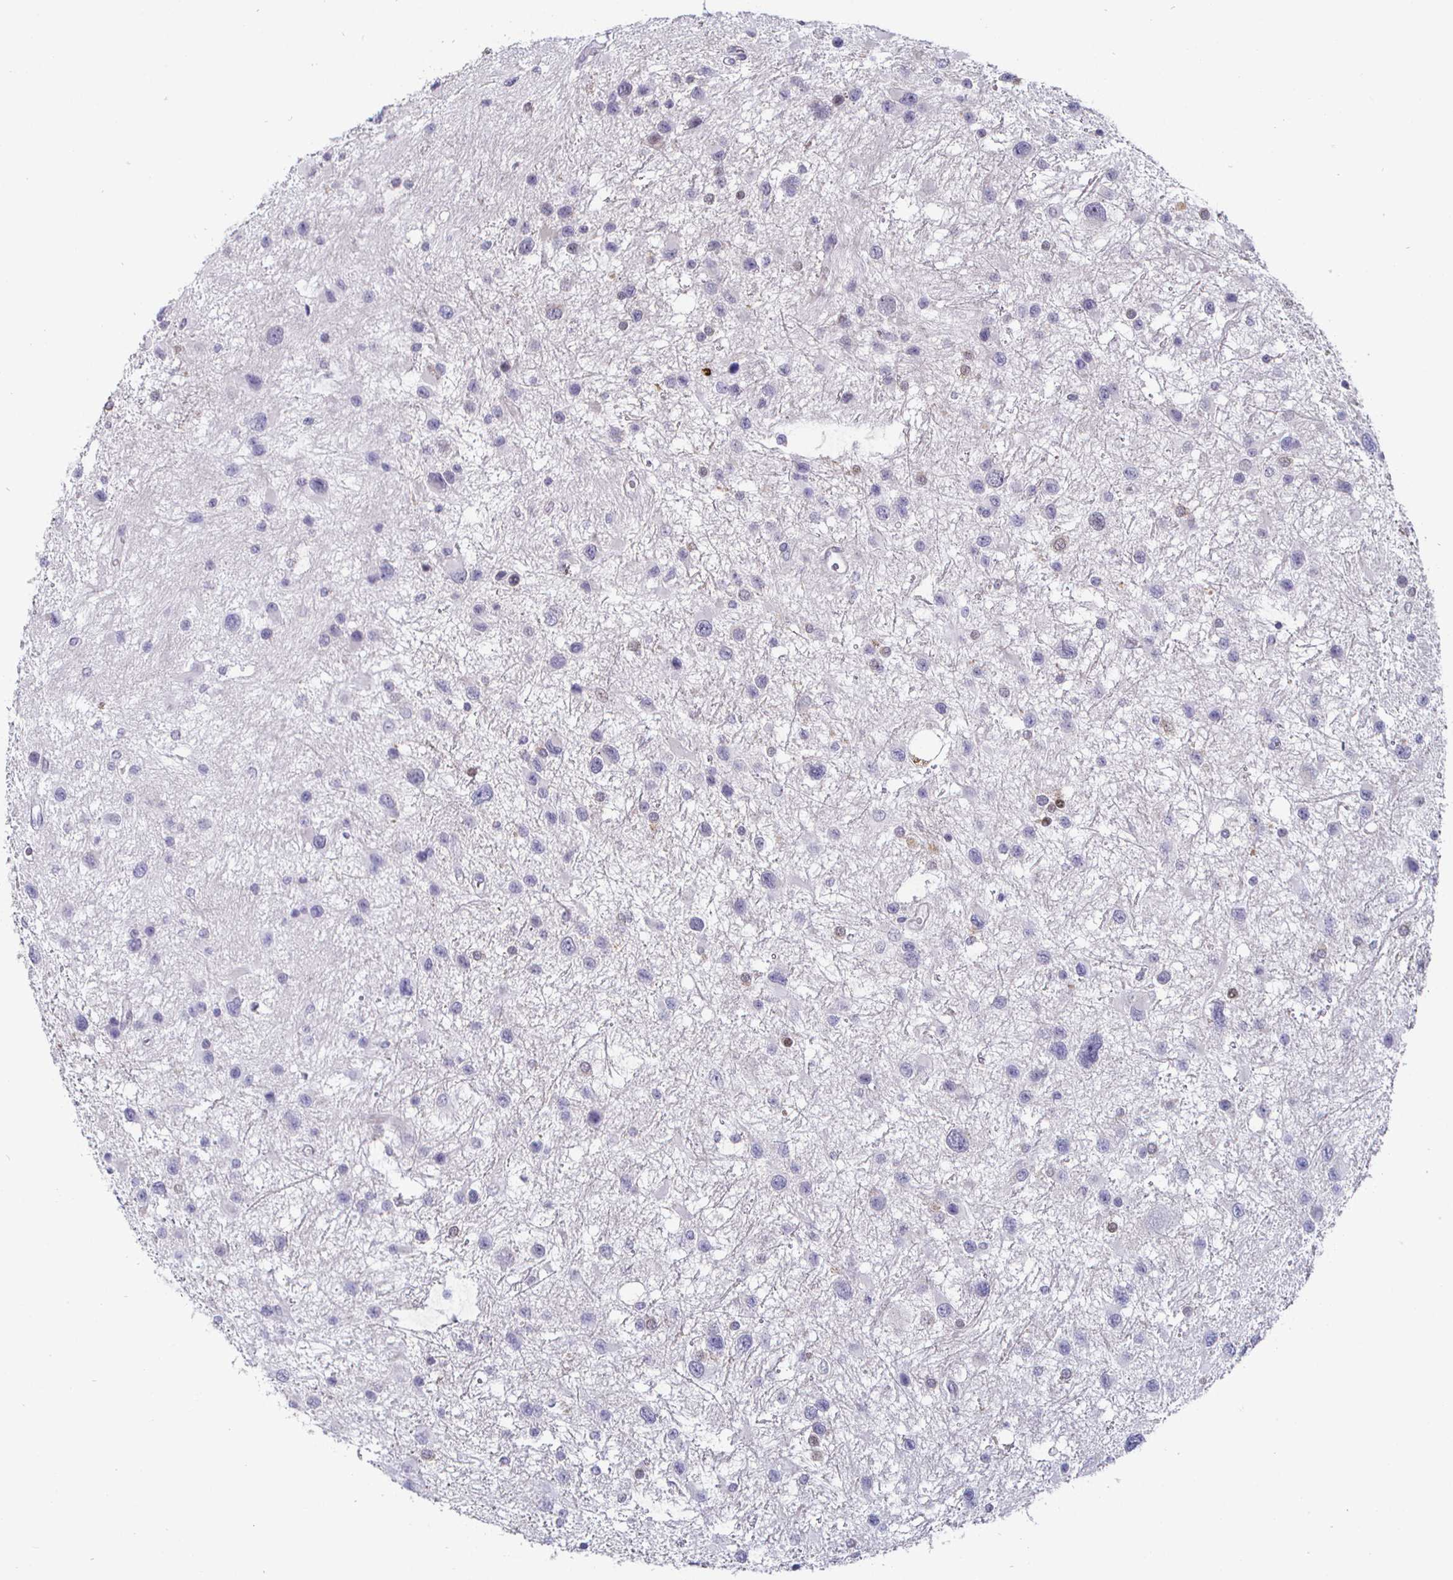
{"staining": {"intensity": "negative", "quantity": "none", "location": "none"}, "tissue": "glioma", "cell_type": "Tumor cells", "image_type": "cancer", "snomed": [{"axis": "morphology", "description": "Glioma, malignant, Low grade"}, {"axis": "topography", "description": "Brain"}], "caption": "A micrograph of human glioma is negative for staining in tumor cells.", "gene": "DMRTB1", "patient": {"sex": "female", "age": 32}}